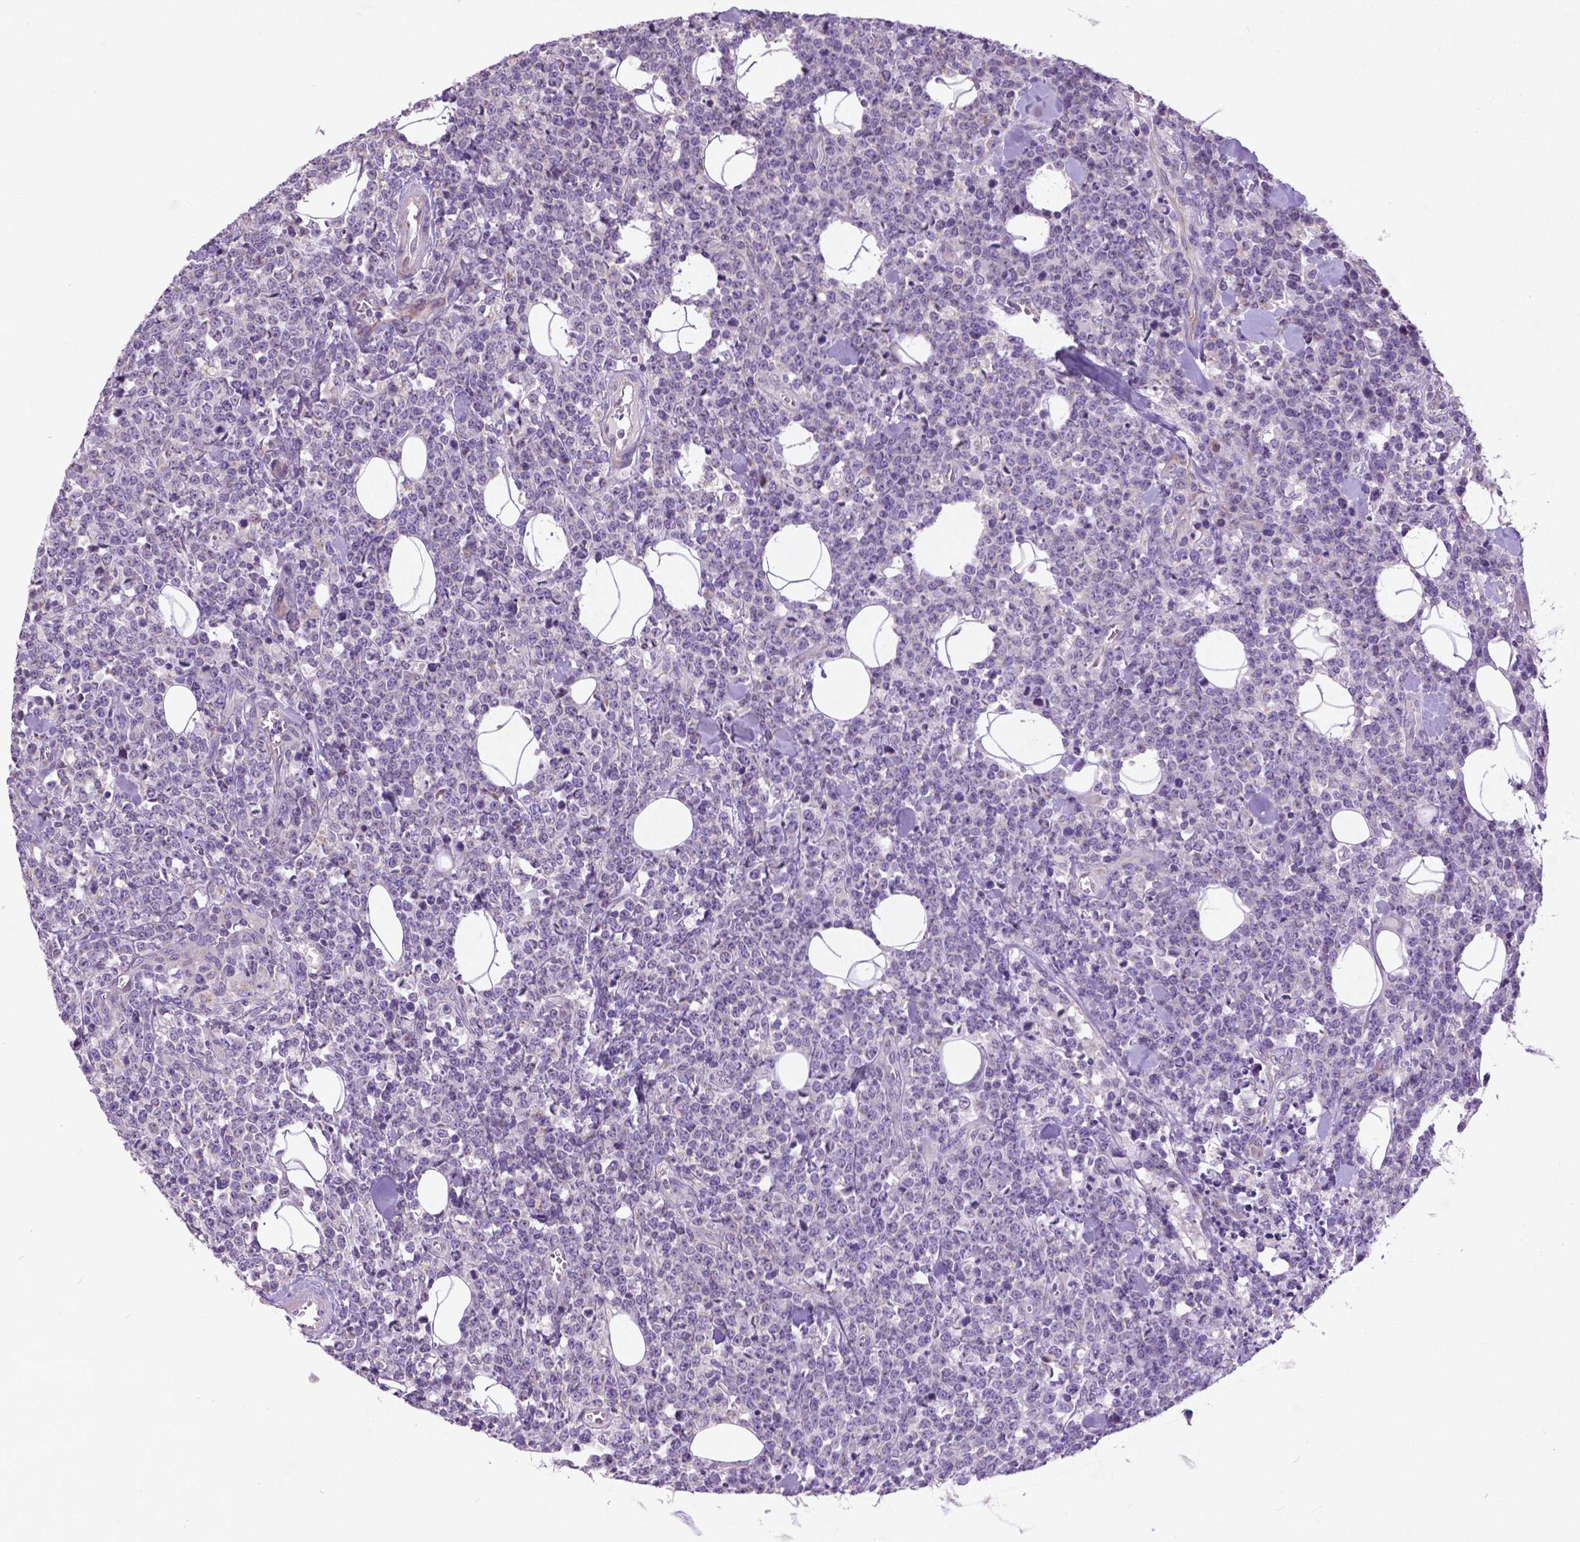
{"staining": {"intensity": "negative", "quantity": "none", "location": "none"}, "tissue": "lymphoma", "cell_type": "Tumor cells", "image_type": "cancer", "snomed": [{"axis": "morphology", "description": "Malignant lymphoma, non-Hodgkin's type, High grade"}, {"axis": "topography", "description": "Small intestine"}], "caption": "Tumor cells are negative for protein expression in human lymphoma.", "gene": "ATG4D", "patient": {"sex": "female", "age": 56}}